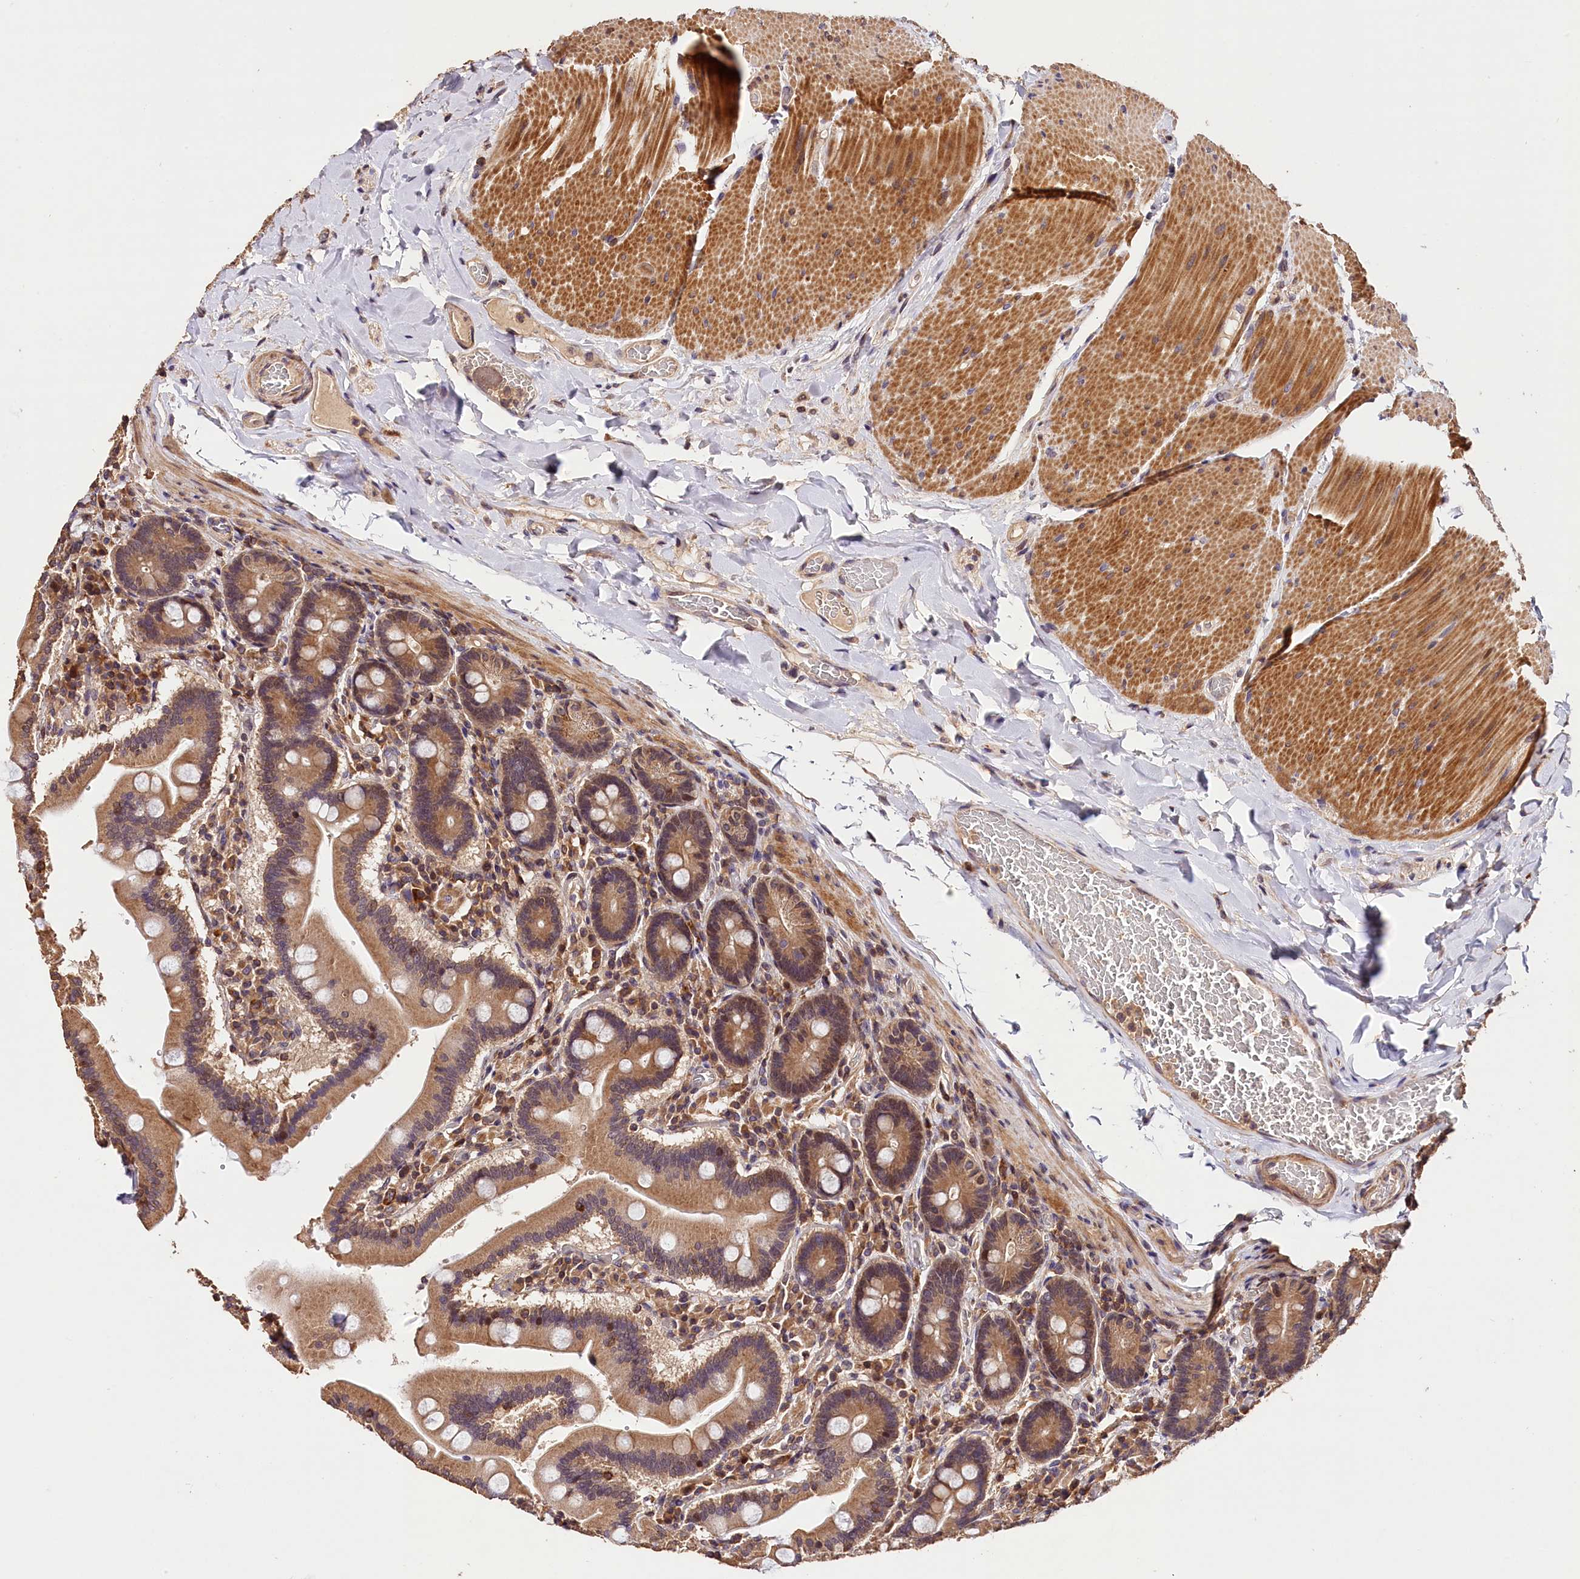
{"staining": {"intensity": "moderate", "quantity": ">75%", "location": "cytoplasmic/membranous,nuclear"}, "tissue": "duodenum", "cell_type": "Glandular cells", "image_type": "normal", "snomed": [{"axis": "morphology", "description": "Normal tissue, NOS"}, {"axis": "topography", "description": "Duodenum"}], "caption": "Protein staining of normal duodenum shows moderate cytoplasmic/membranous,nuclear positivity in about >75% of glandular cells.", "gene": "KPTN", "patient": {"sex": "female", "age": 62}}